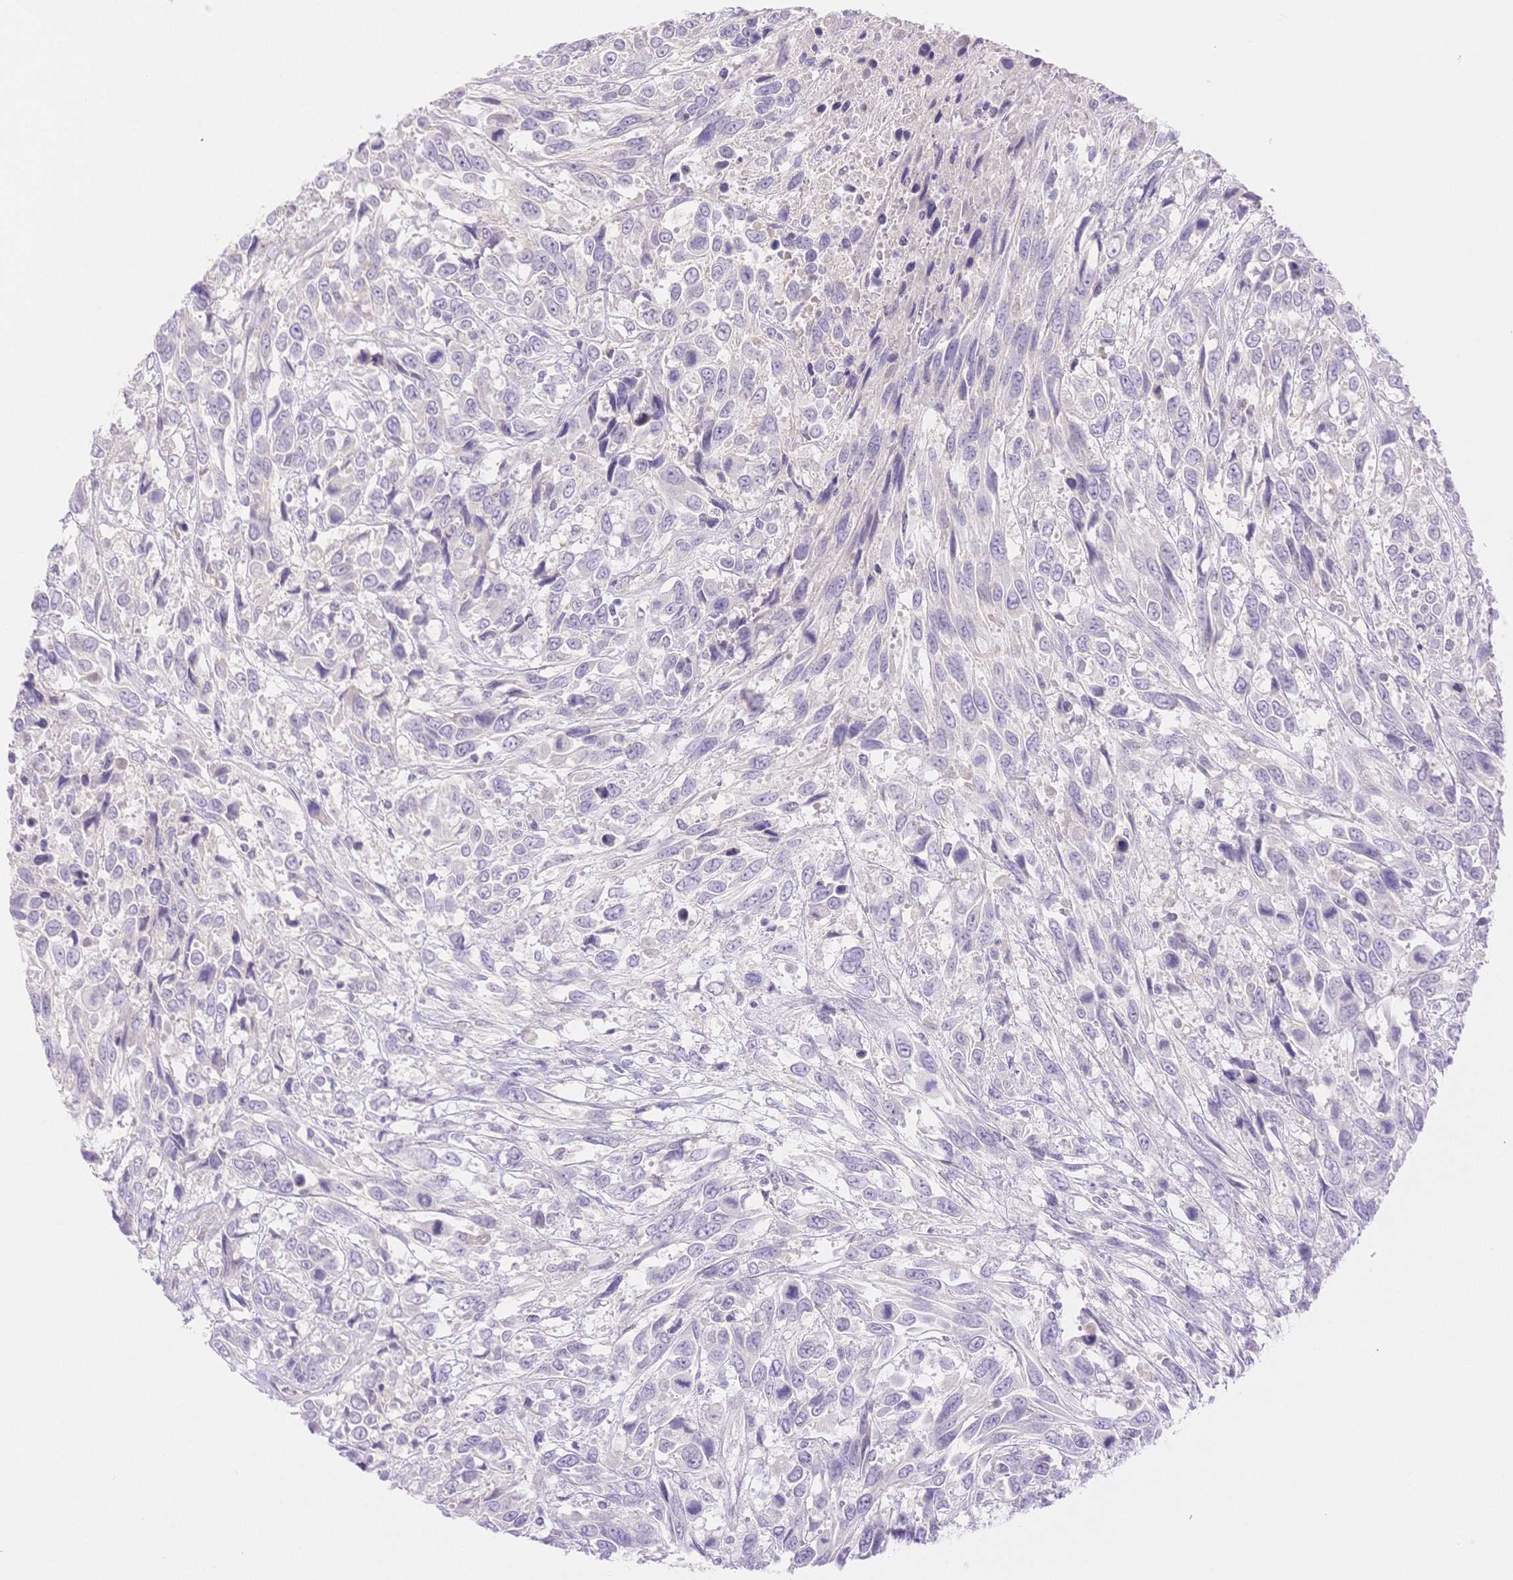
{"staining": {"intensity": "negative", "quantity": "none", "location": "none"}, "tissue": "urothelial cancer", "cell_type": "Tumor cells", "image_type": "cancer", "snomed": [{"axis": "morphology", "description": "Urothelial carcinoma, High grade"}, {"axis": "topography", "description": "Urinary bladder"}], "caption": "High-grade urothelial carcinoma was stained to show a protein in brown. There is no significant staining in tumor cells. Nuclei are stained in blue.", "gene": "WDR54", "patient": {"sex": "female", "age": 70}}